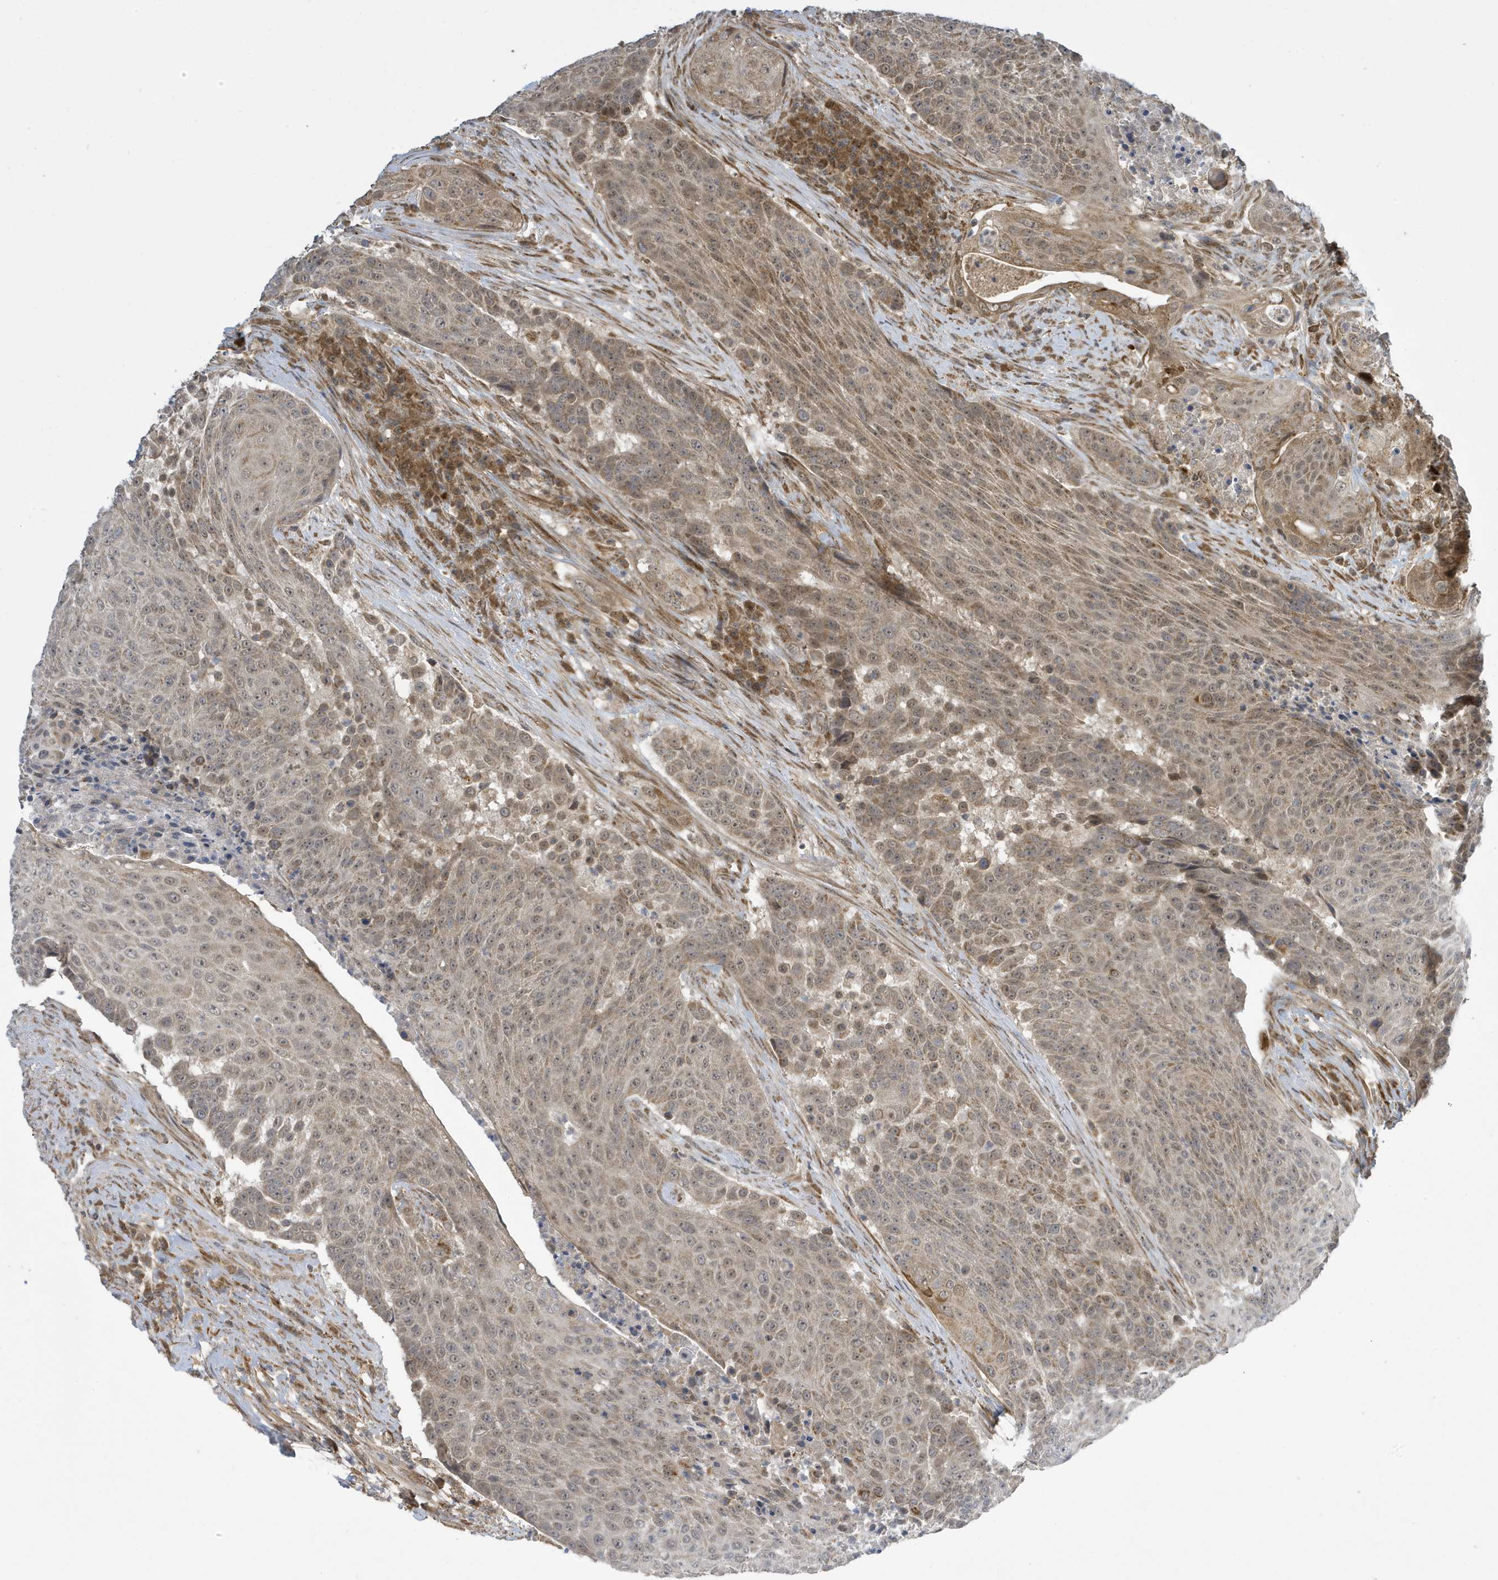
{"staining": {"intensity": "moderate", "quantity": "<25%", "location": "cytoplasmic/membranous,nuclear"}, "tissue": "urothelial cancer", "cell_type": "Tumor cells", "image_type": "cancer", "snomed": [{"axis": "morphology", "description": "Urothelial carcinoma, High grade"}, {"axis": "topography", "description": "Urinary bladder"}], "caption": "There is low levels of moderate cytoplasmic/membranous and nuclear staining in tumor cells of urothelial cancer, as demonstrated by immunohistochemical staining (brown color).", "gene": "NCOA7", "patient": {"sex": "female", "age": 63}}